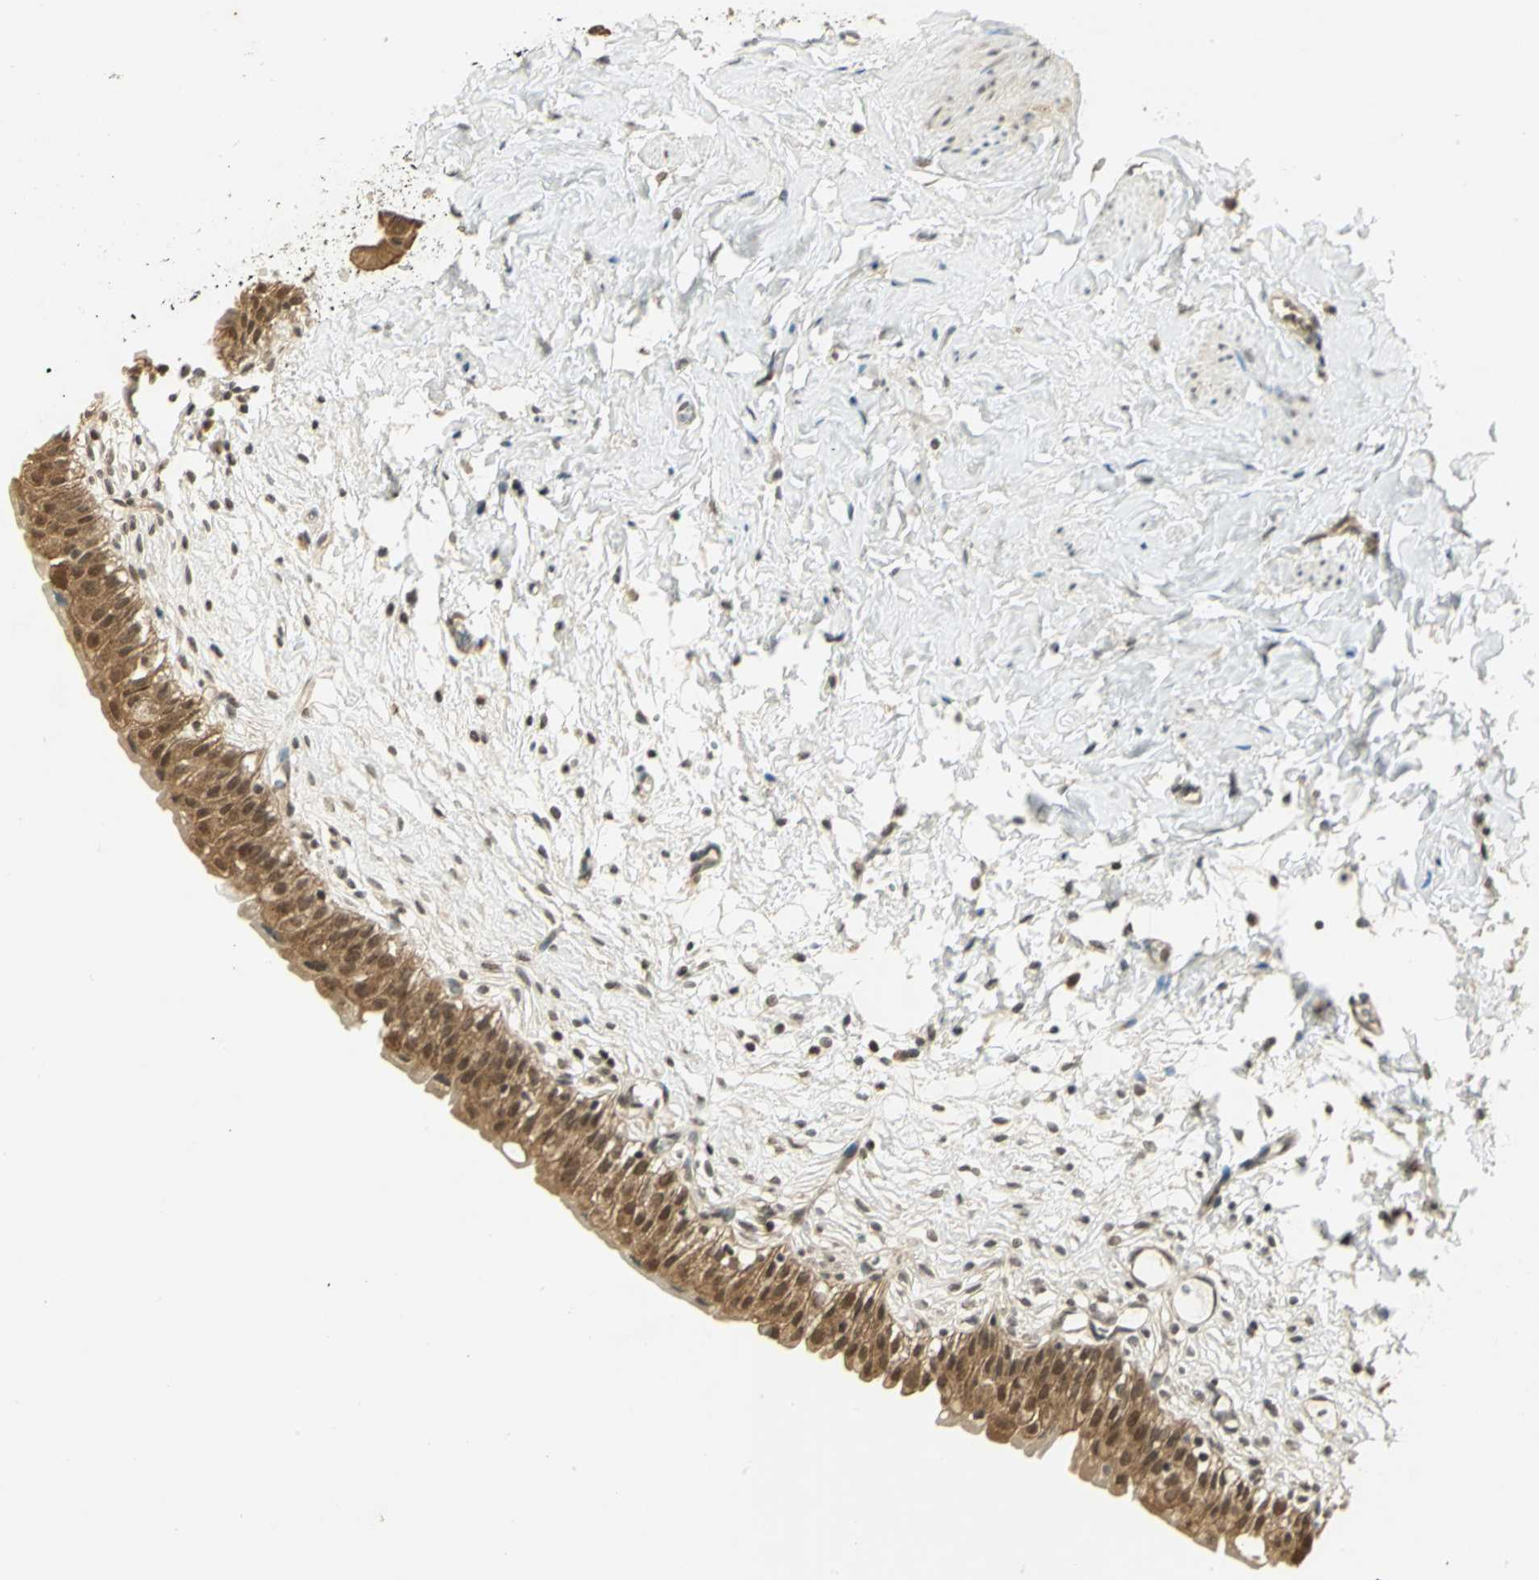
{"staining": {"intensity": "strong", "quantity": ">75%", "location": "cytoplasmic/membranous"}, "tissue": "urinary bladder", "cell_type": "Urothelial cells", "image_type": "normal", "snomed": [{"axis": "morphology", "description": "Normal tissue, NOS"}, {"axis": "topography", "description": "Urinary bladder"}], "caption": "Immunohistochemical staining of benign human urinary bladder demonstrates >75% levels of strong cytoplasmic/membranous protein expression in about >75% of urothelial cells.", "gene": "CDC34", "patient": {"sex": "female", "age": 80}}